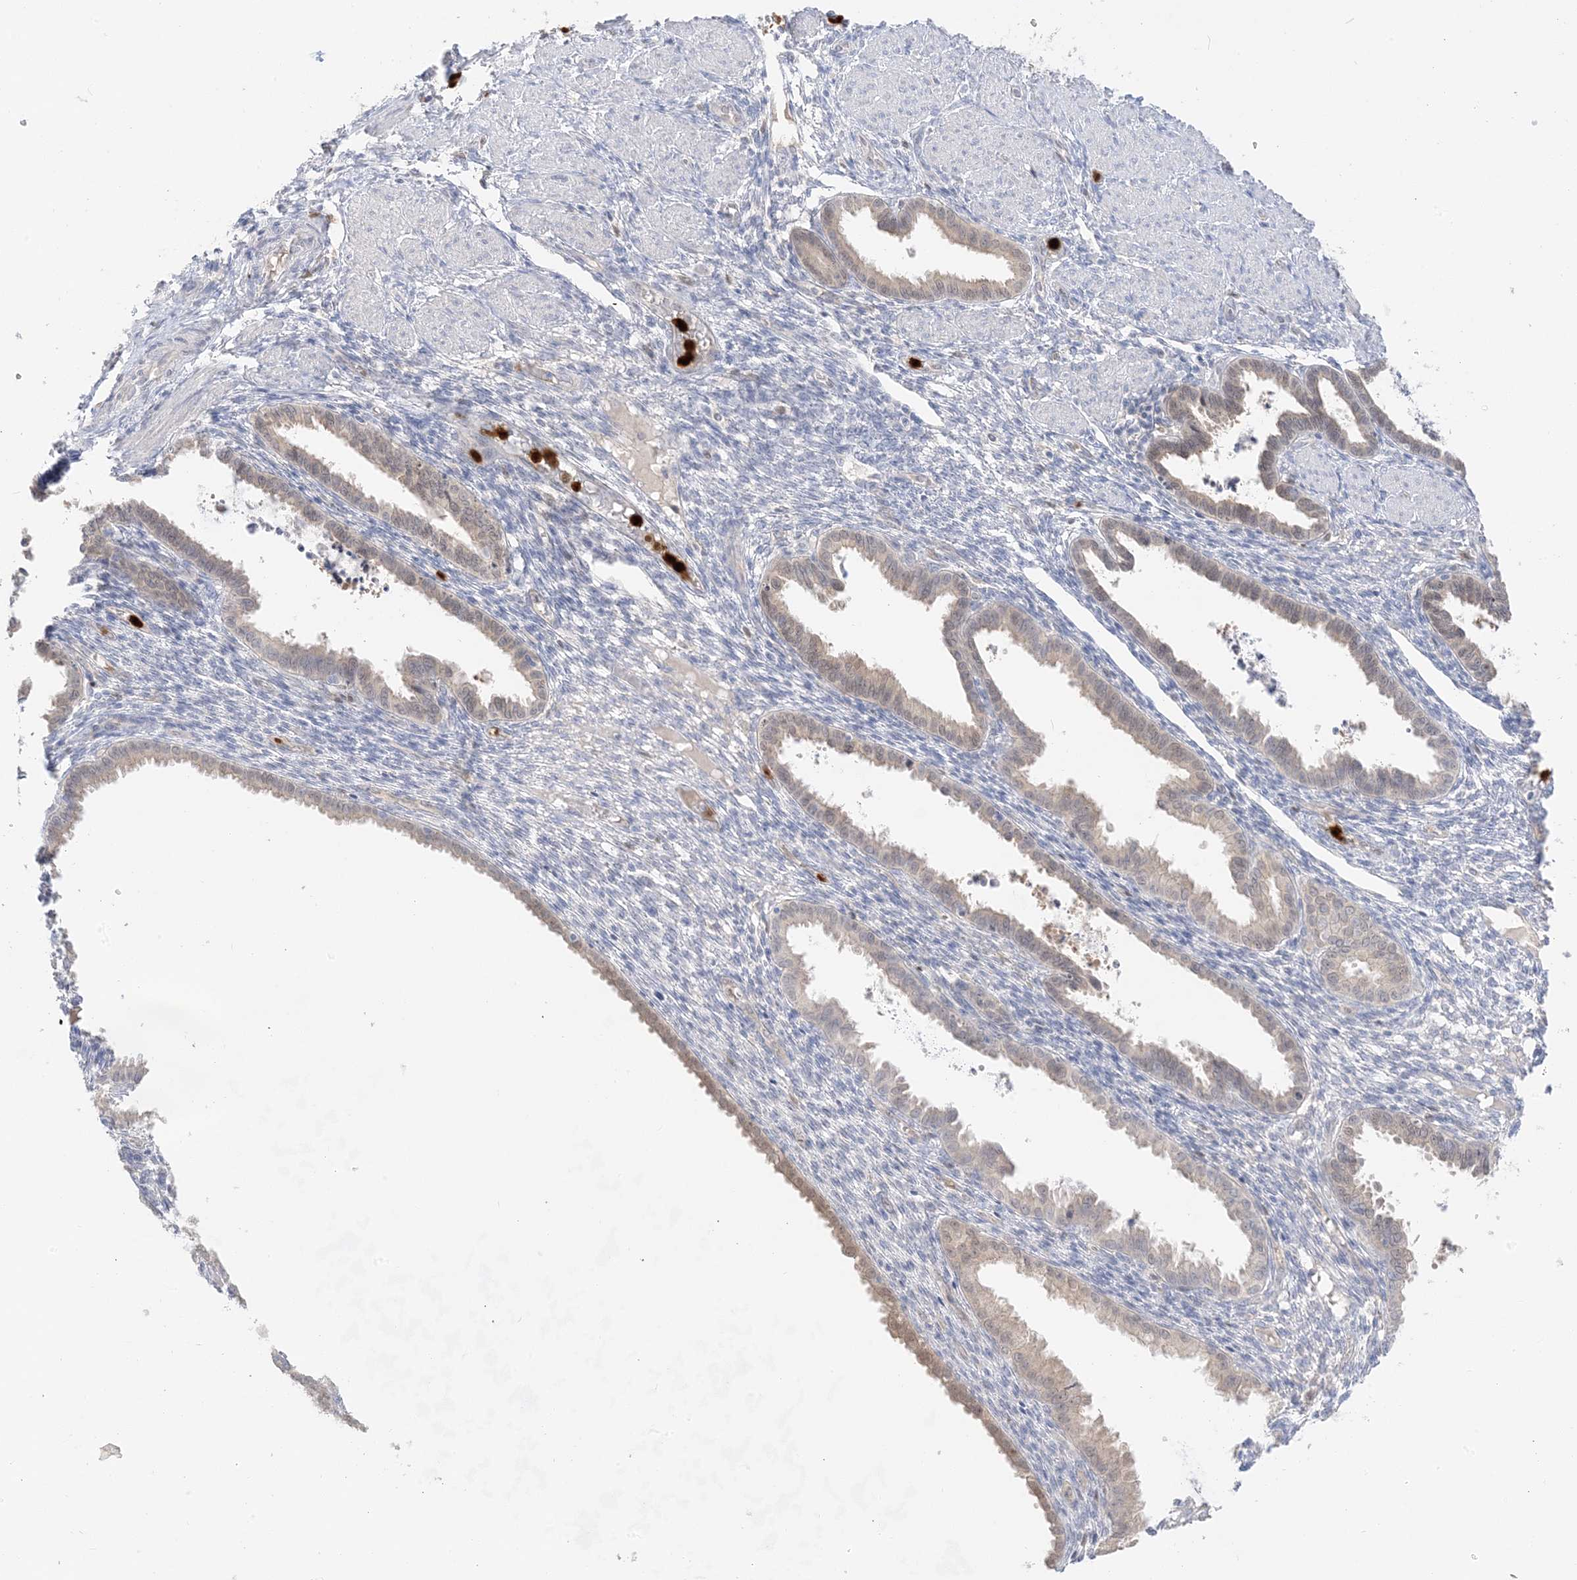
{"staining": {"intensity": "negative", "quantity": "none", "location": "none"}, "tissue": "endometrium", "cell_type": "Cells in endometrial stroma", "image_type": "normal", "snomed": [{"axis": "morphology", "description": "Normal tissue, NOS"}, {"axis": "topography", "description": "Endometrium"}], "caption": "The immunohistochemistry micrograph has no significant expression in cells in endometrial stroma of endometrium.", "gene": "GCA", "patient": {"sex": "female", "age": 33}}